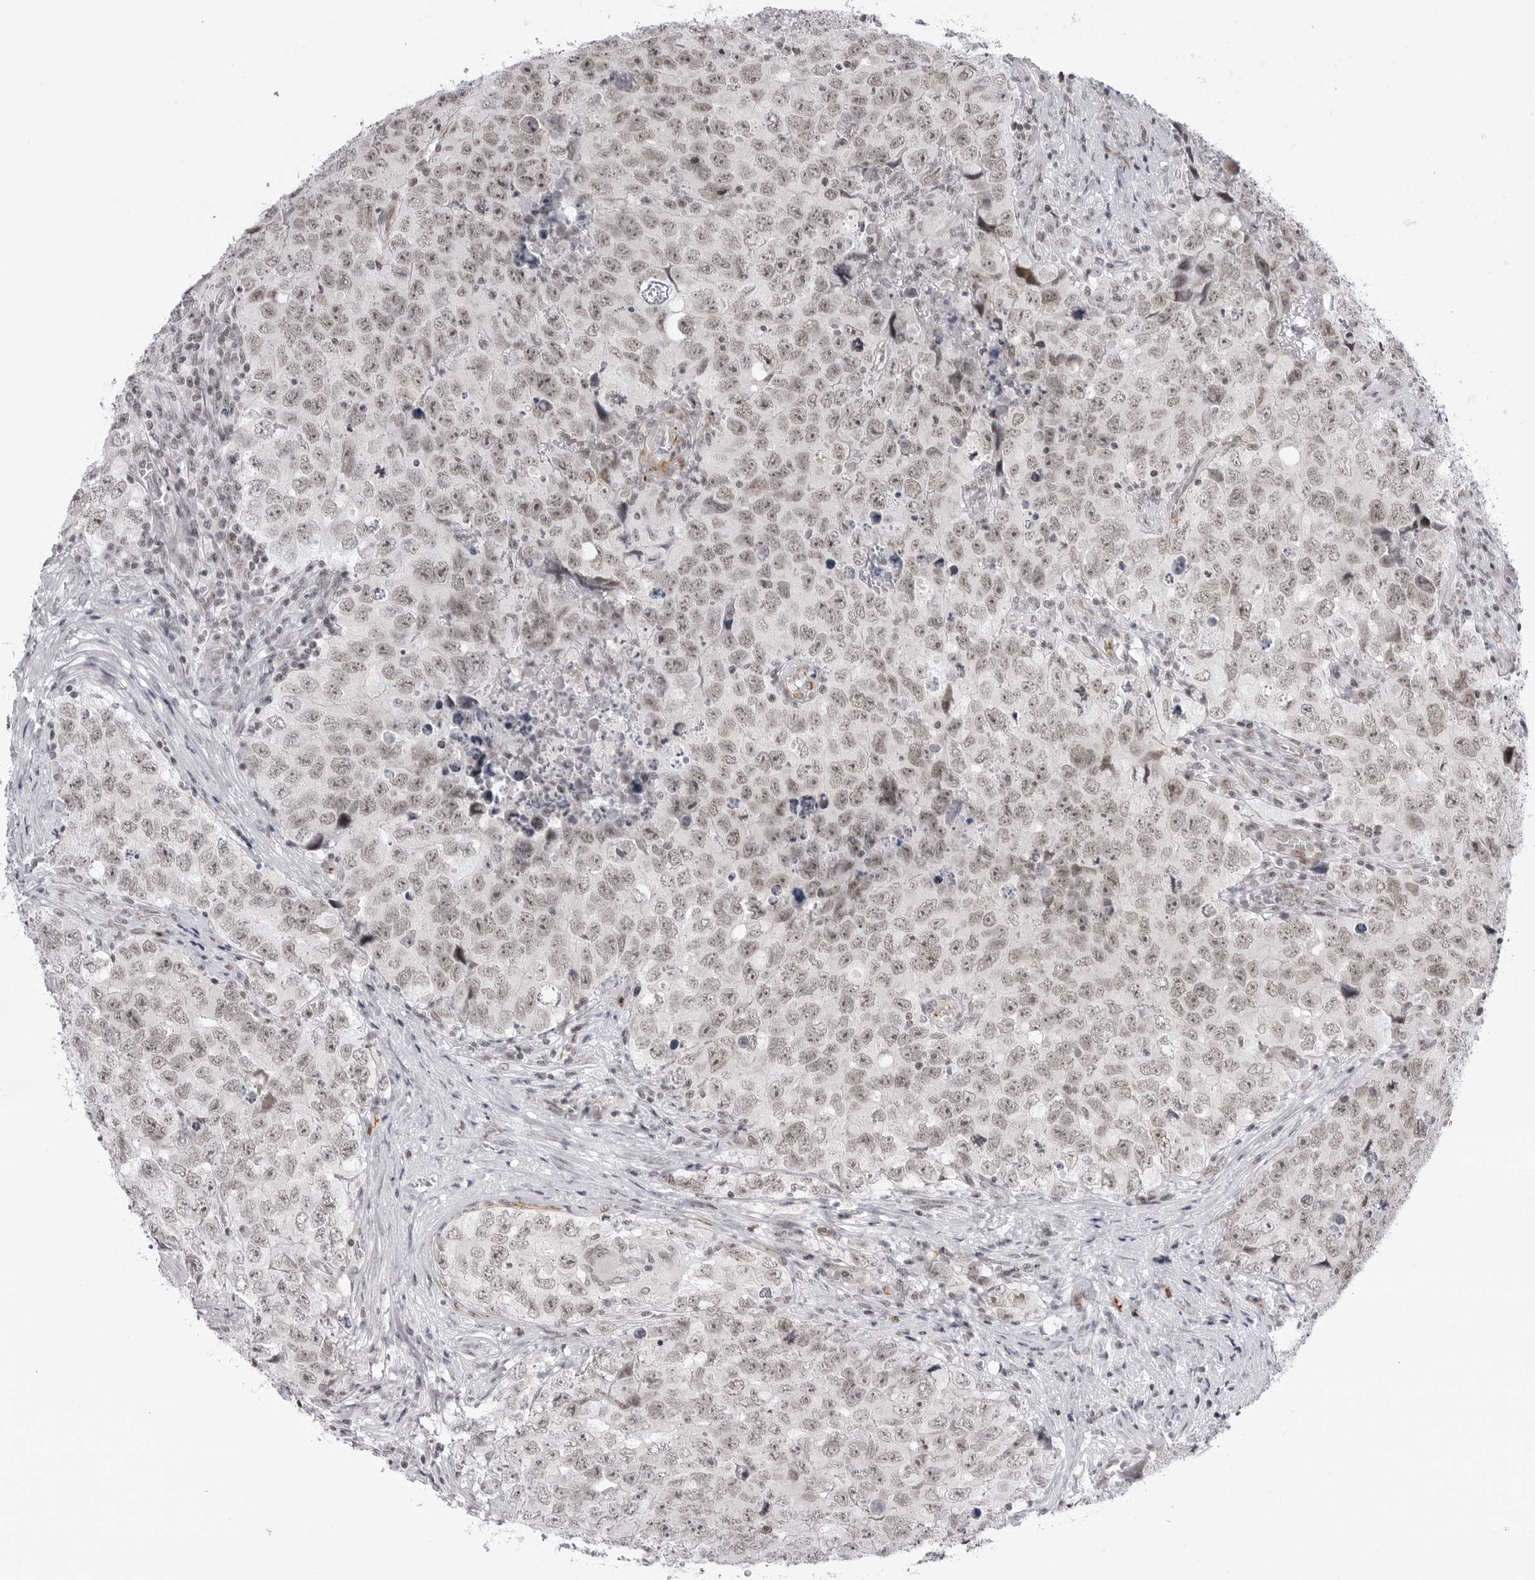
{"staining": {"intensity": "weak", "quantity": "25%-75%", "location": "nuclear"}, "tissue": "testis cancer", "cell_type": "Tumor cells", "image_type": "cancer", "snomed": [{"axis": "morphology", "description": "Seminoma, NOS"}, {"axis": "morphology", "description": "Carcinoma, Embryonal, NOS"}, {"axis": "topography", "description": "Testis"}], "caption": "Testis seminoma was stained to show a protein in brown. There is low levels of weak nuclear positivity in approximately 25%-75% of tumor cells. (DAB (3,3'-diaminobenzidine) IHC, brown staining for protein, blue staining for nuclei).", "gene": "TRIM66", "patient": {"sex": "male", "age": 43}}